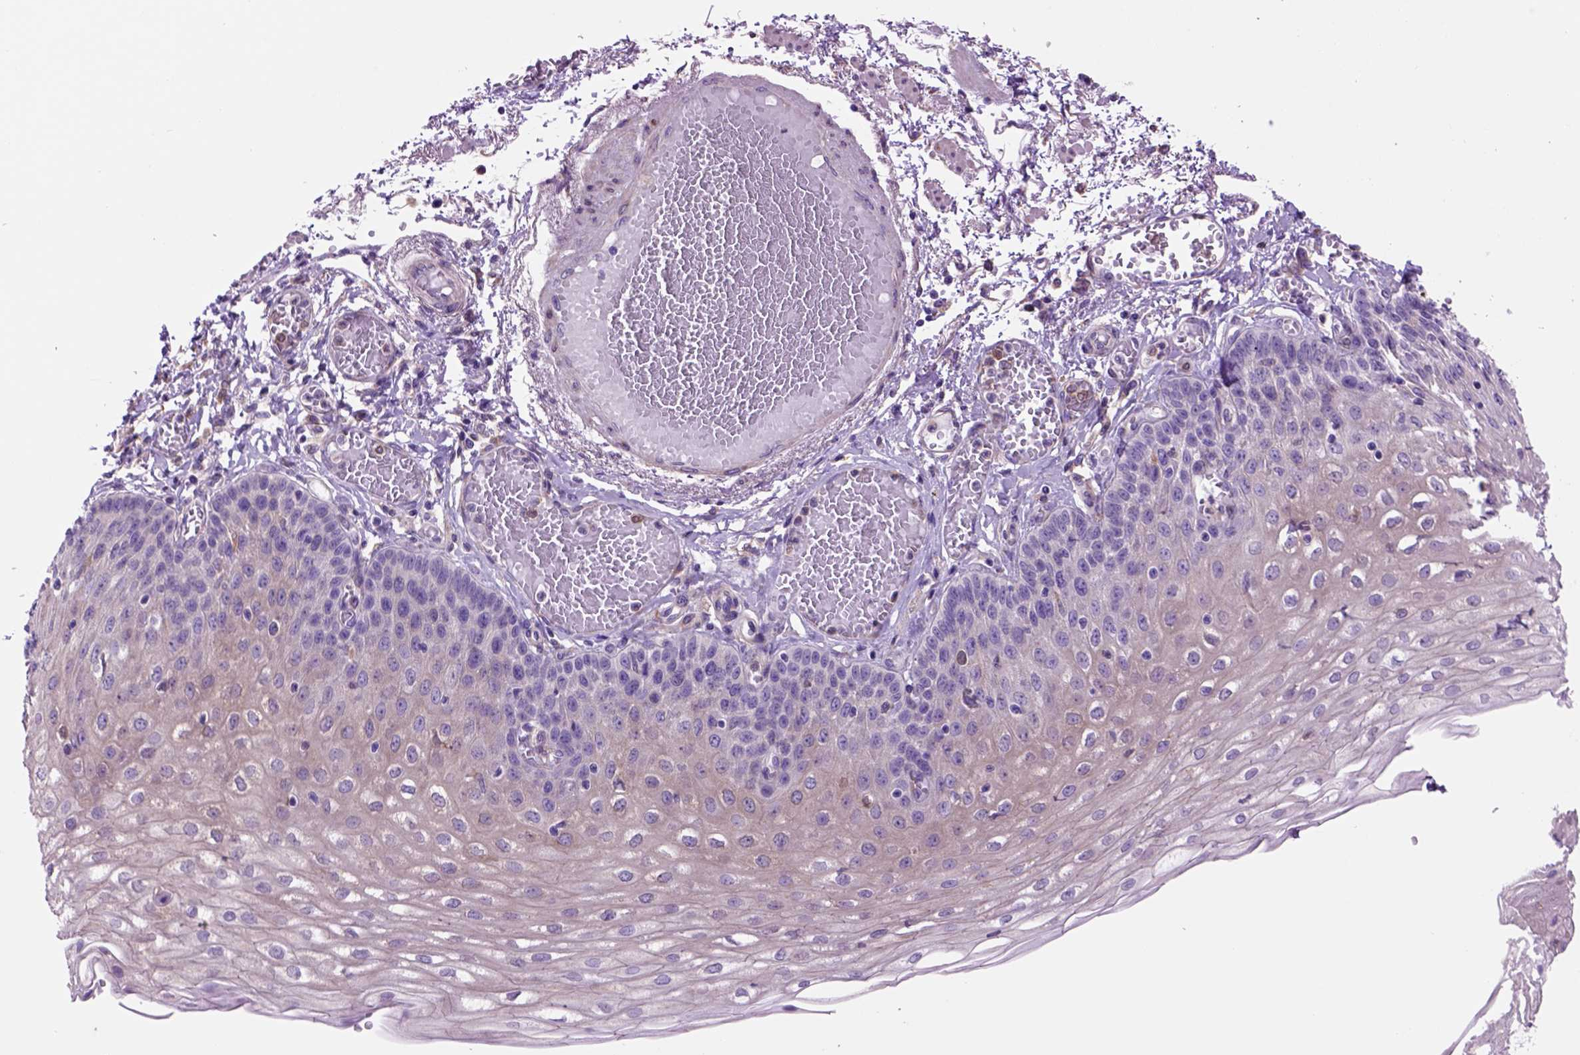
{"staining": {"intensity": "negative", "quantity": "none", "location": "none"}, "tissue": "esophagus", "cell_type": "Squamous epithelial cells", "image_type": "normal", "snomed": [{"axis": "morphology", "description": "Normal tissue, NOS"}, {"axis": "morphology", "description": "Adenocarcinoma, NOS"}, {"axis": "topography", "description": "Esophagus"}], "caption": "Image shows no protein staining in squamous epithelial cells of unremarkable esophagus.", "gene": "PIAS3", "patient": {"sex": "male", "age": 81}}